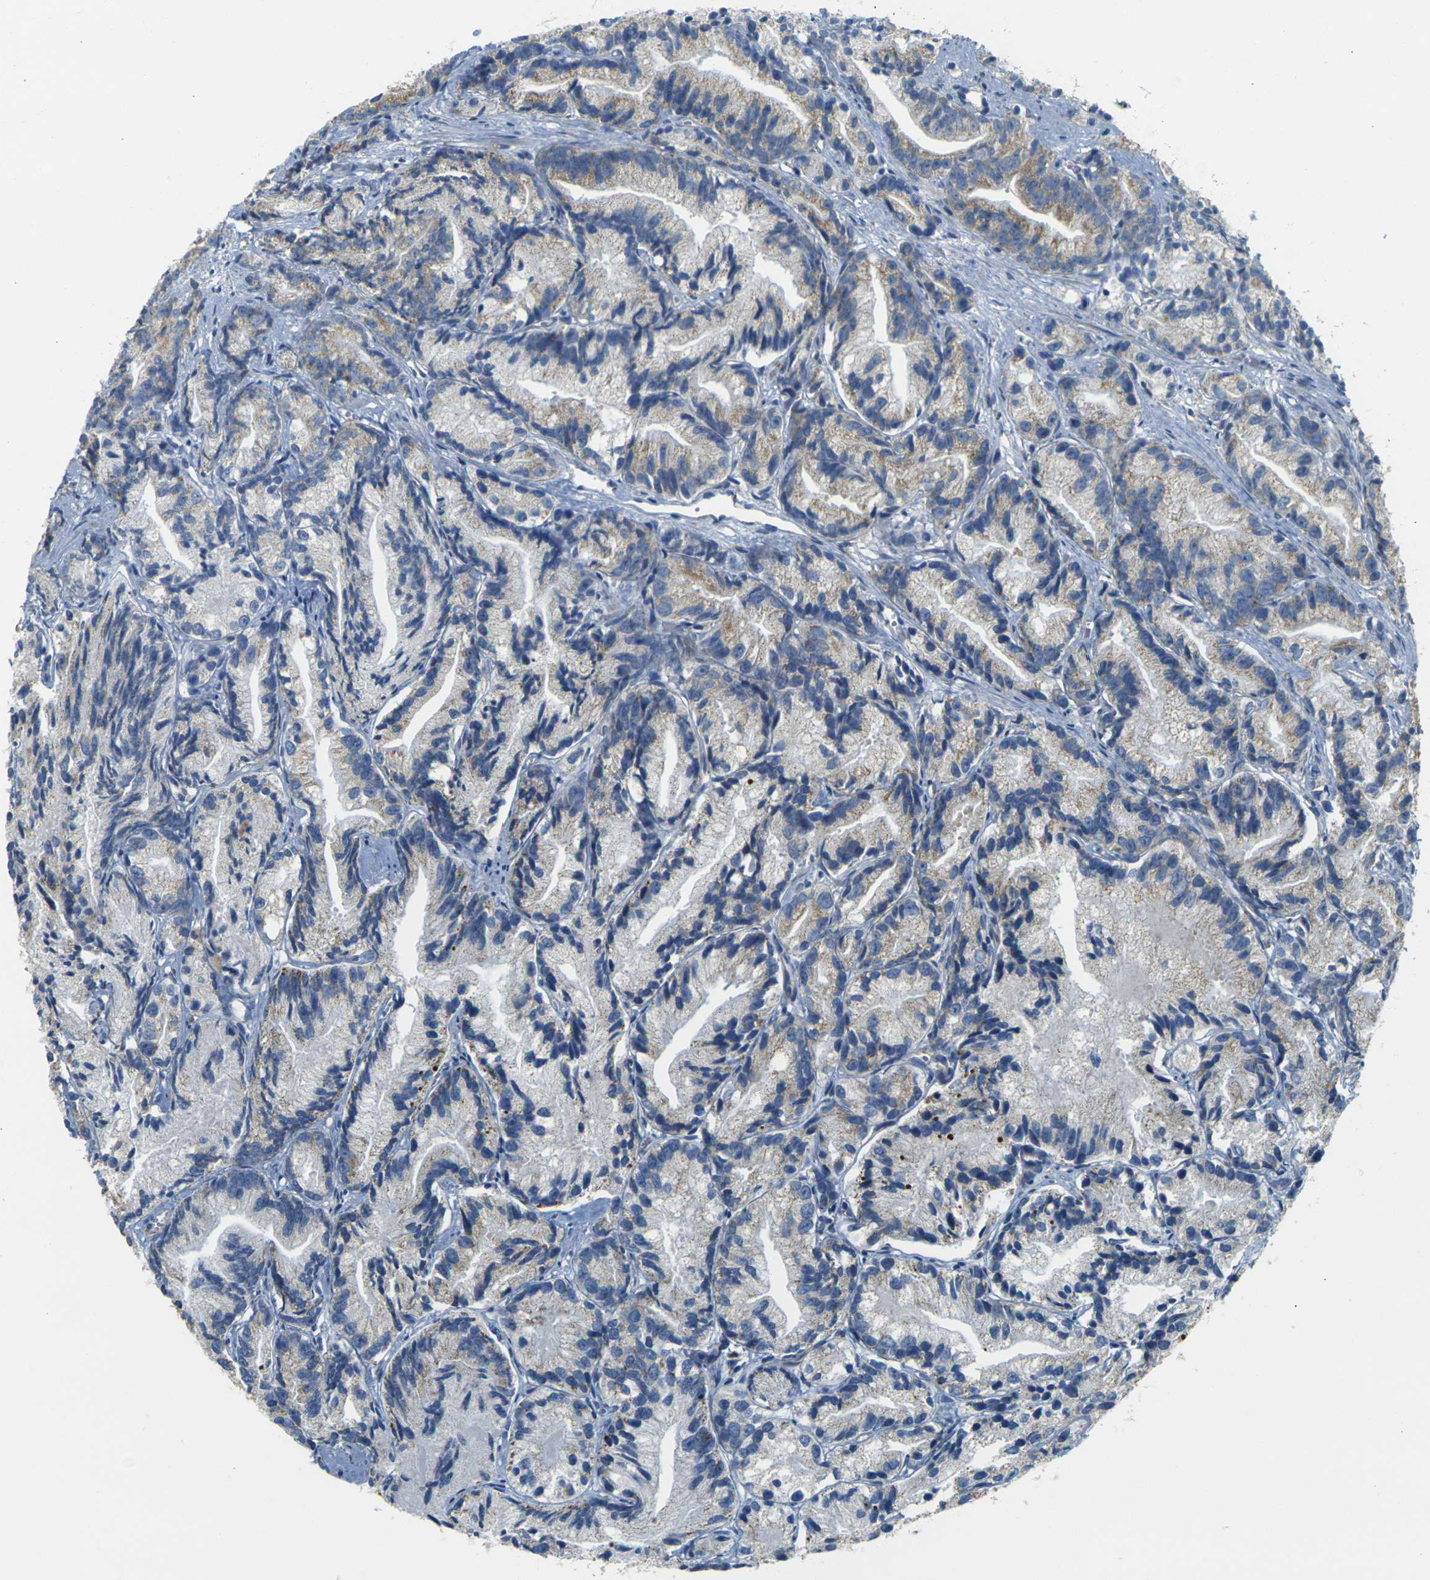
{"staining": {"intensity": "moderate", "quantity": "<25%", "location": "cytoplasmic/membranous"}, "tissue": "prostate cancer", "cell_type": "Tumor cells", "image_type": "cancer", "snomed": [{"axis": "morphology", "description": "Adenocarcinoma, Low grade"}, {"axis": "topography", "description": "Prostate"}], "caption": "Protein expression by IHC displays moderate cytoplasmic/membranous expression in approximately <25% of tumor cells in prostate adenocarcinoma (low-grade).", "gene": "PARD6B", "patient": {"sex": "male", "age": 89}}